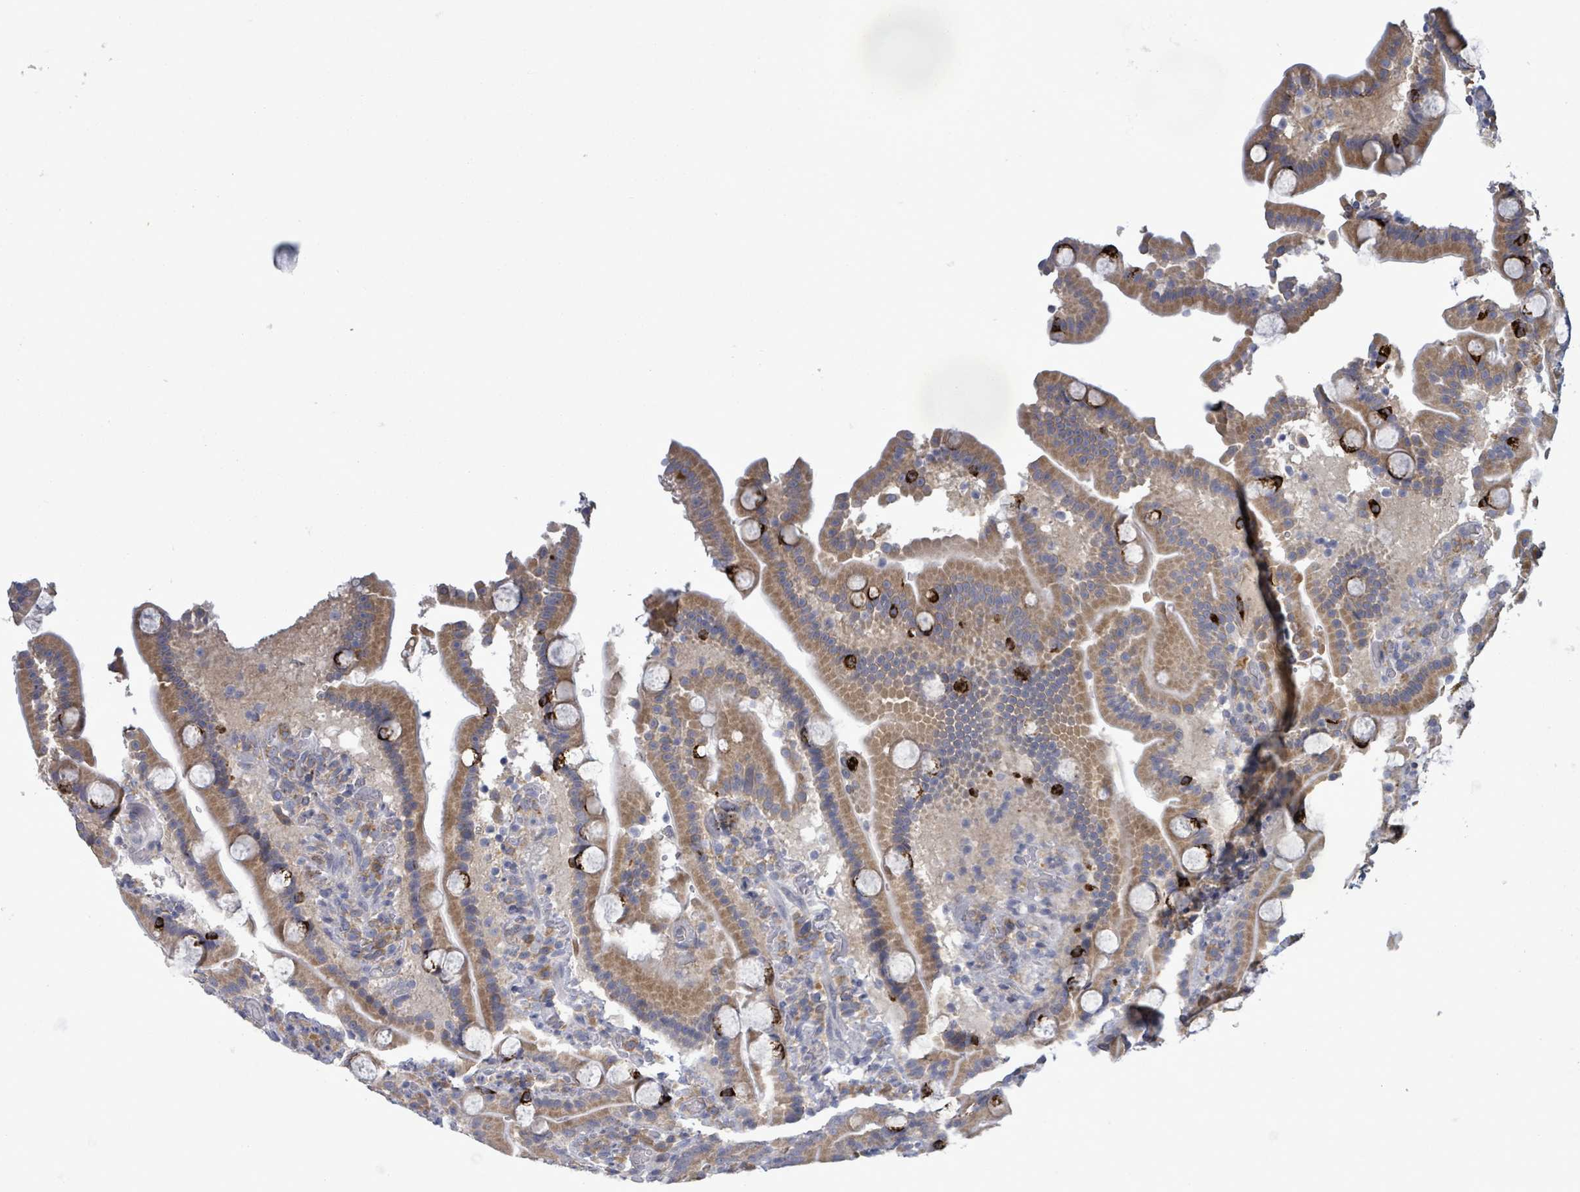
{"staining": {"intensity": "moderate", "quantity": ">75%", "location": "cytoplasmic/membranous"}, "tissue": "duodenum", "cell_type": "Glandular cells", "image_type": "normal", "snomed": [{"axis": "morphology", "description": "Normal tissue, NOS"}, {"axis": "topography", "description": "Duodenum"}], "caption": "Immunohistochemical staining of normal duodenum displays moderate cytoplasmic/membranous protein expression in approximately >75% of glandular cells. (Stains: DAB in brown, nuclei in blue, Microscopy: brightfield microscopy at high magnification).", "gene": "ATP13A1", "patient": {"sex": "male", "age": 55}}